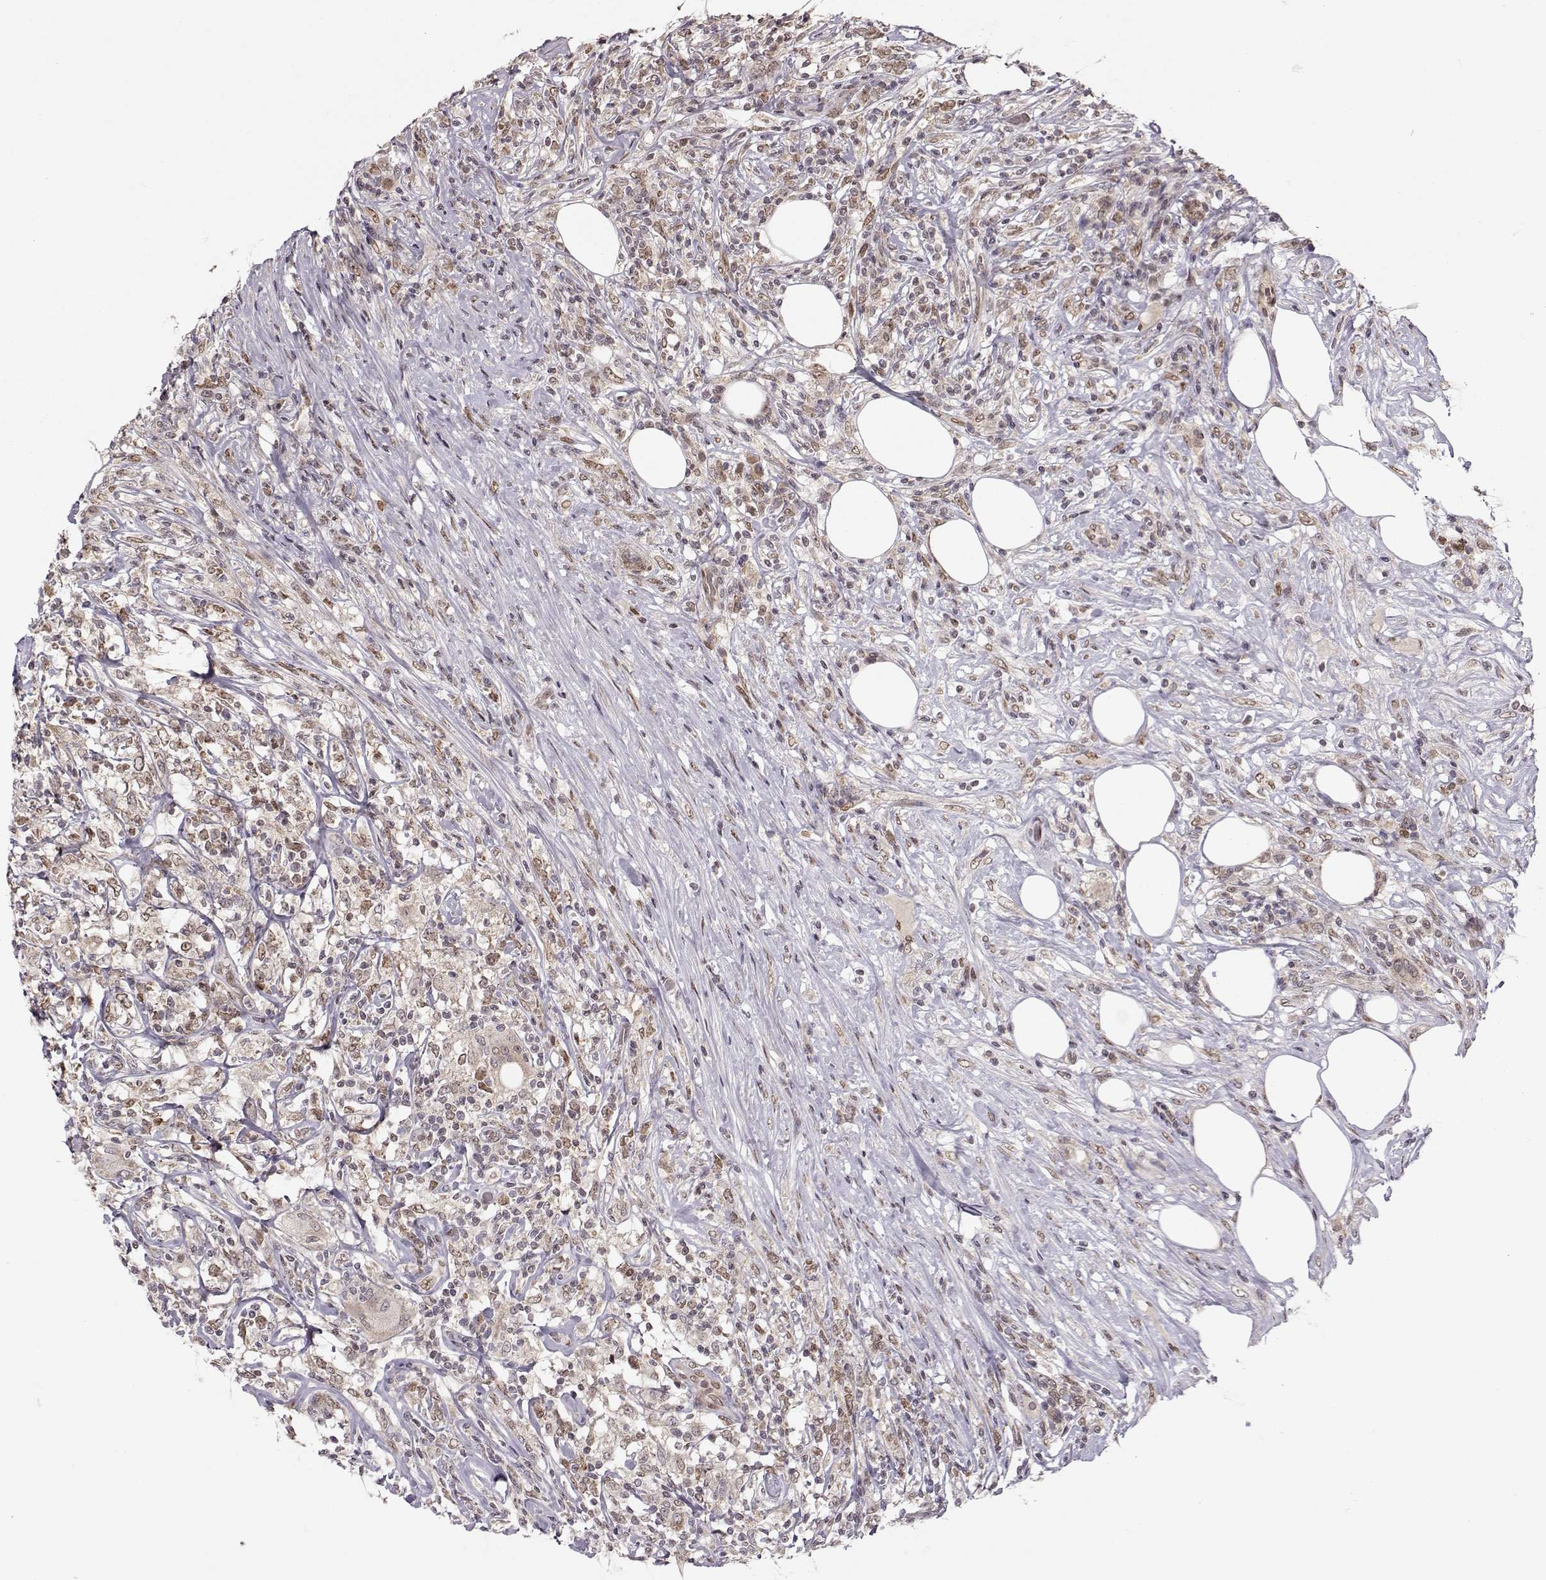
{"staining": {"intensity": "weak", "quantity": "<25%", "location": "nuclear"}, "tissue": "lymphoma", "cell_type": "Tumor cells", "image_type": "cancer", "snomed": [{"axis": "morphology", "description": "Malignant lymphoma, non-Hodgkin's type, High grade"}, {"axis": "topography", "description": "Lymph node"}], "caption": "Immunohistochemical staining of lymphoma shows no significant expression in tumor cells. (Immunohistochemistry (ihc), brightfield microscopy, high magnification).", "gene": "RAI1", "patient": {"sex": "female", "age": 84}}